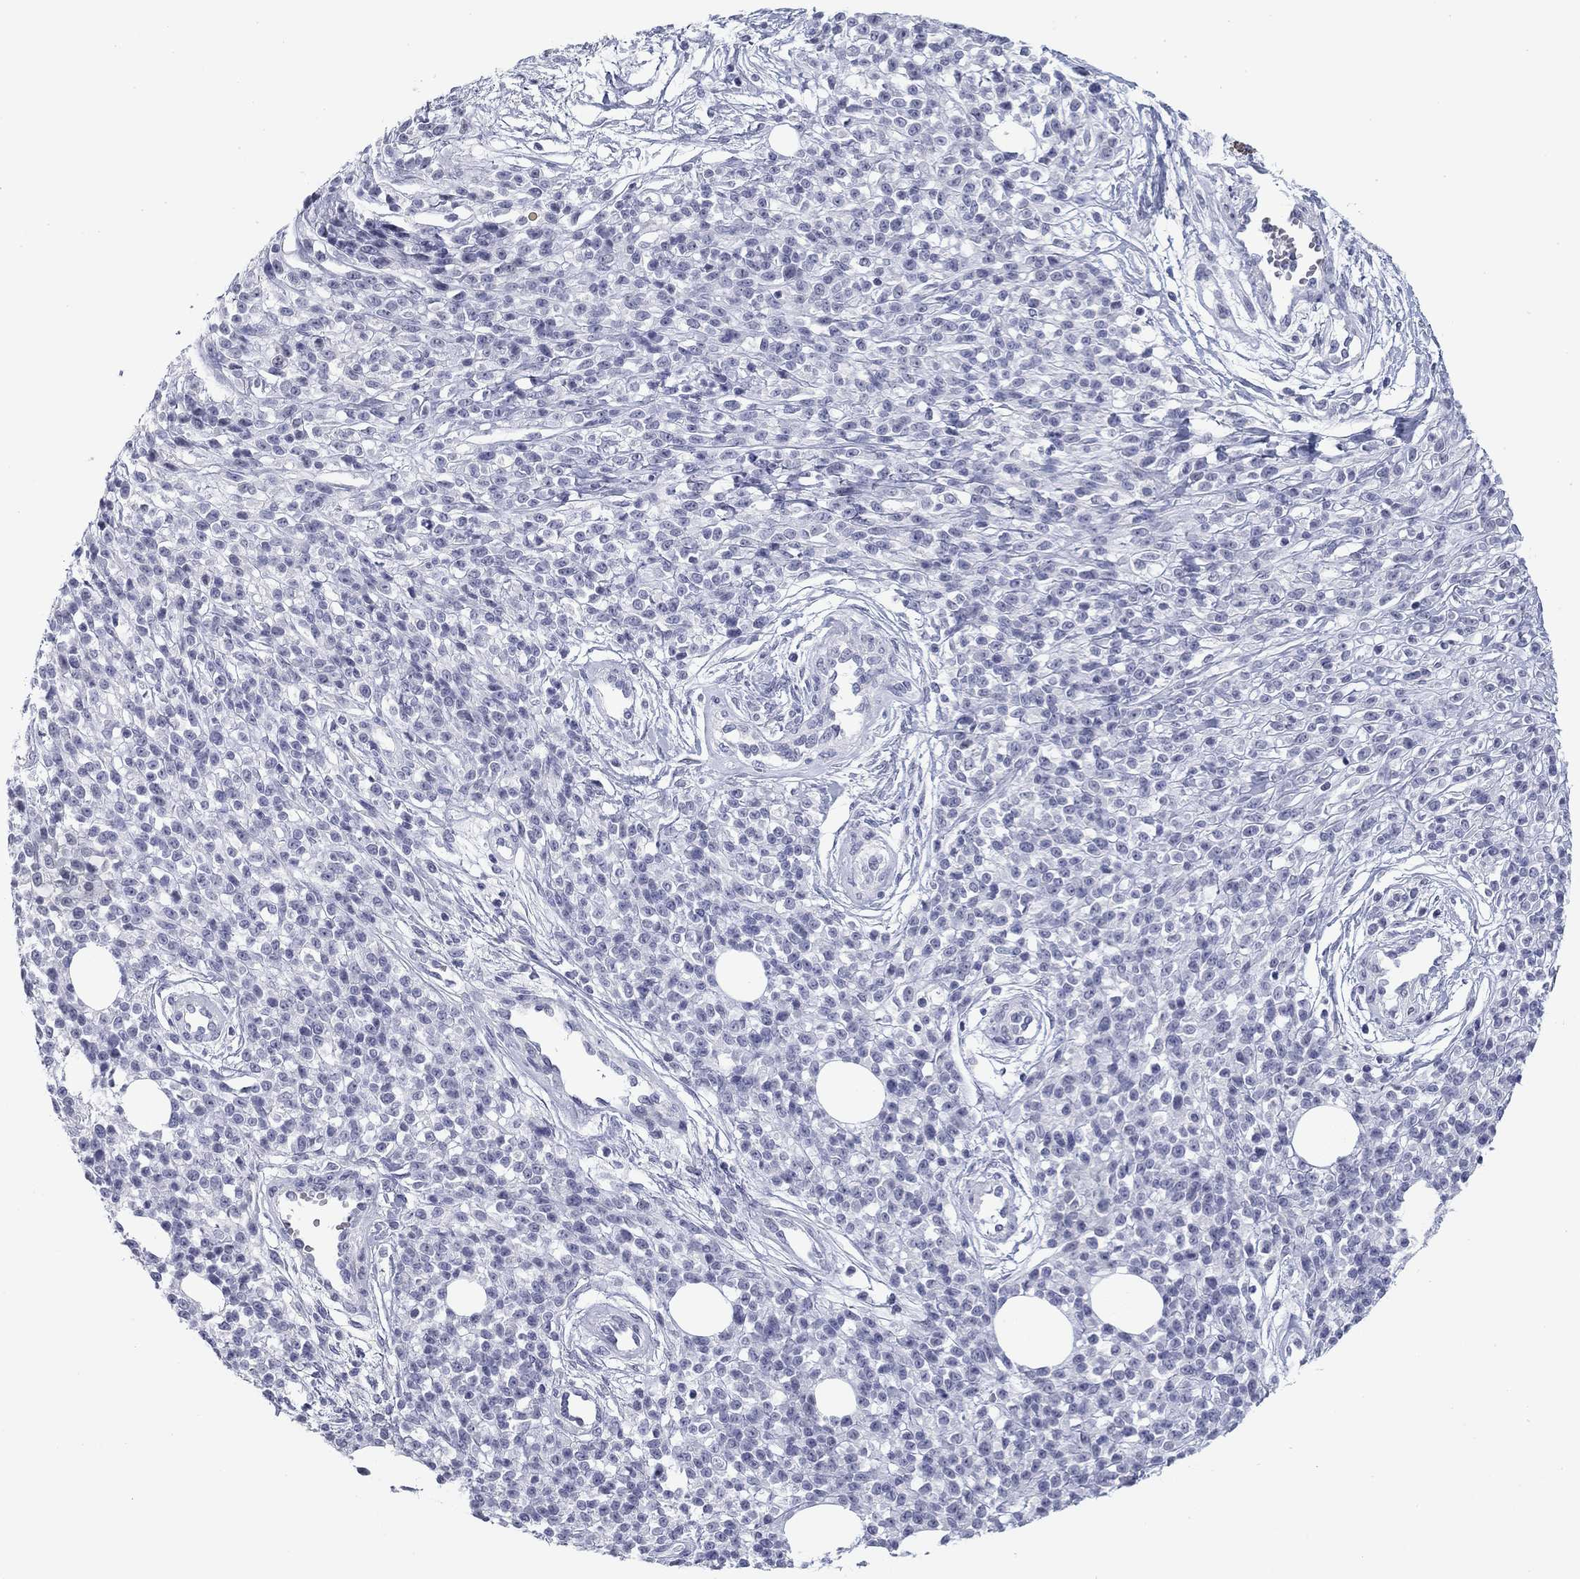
{"staining": {"intensity": "negative", "quantity": "none", "location": "none"}, "tissue": "melanoma", "cell_type": "Tumor cells", "image_type": "cancer", "snomed": [{"axis": "morphology", "description": "Malignant melanoma, NOS"}, {"axis": "topography", "description": "Skin"}, {"axis": "topography", "description": "Skin of trunk"}], "caption": "DAB immunohistochemical staining of human malignant melanoma shows no significant staining in tumor cells. (DAB immunohistochemistry visualized using brightfield microscopy, high magnification).", "gene": "PRPH", "patient": {"sex": "male", "age": 74}}